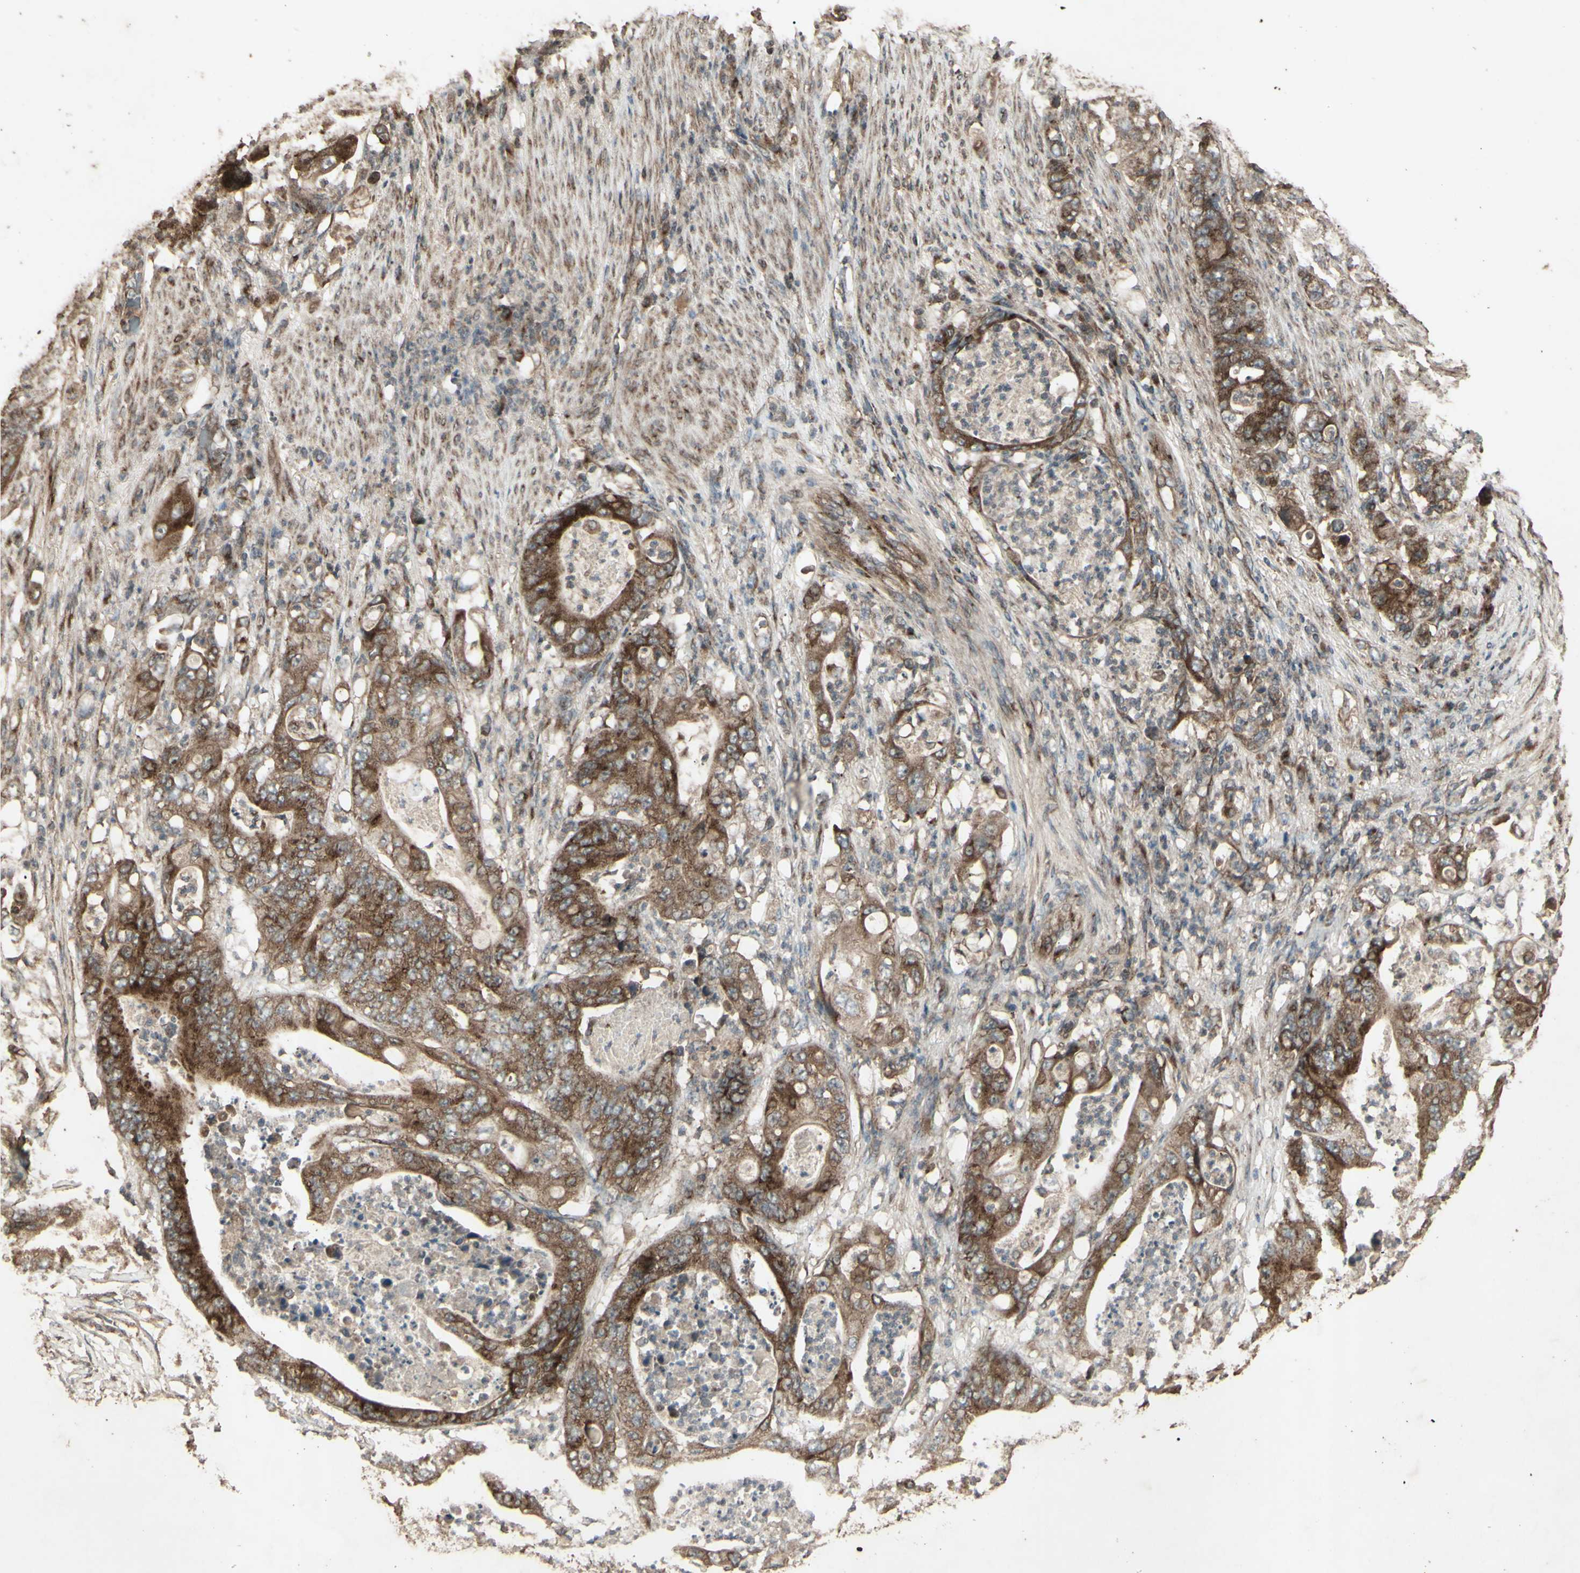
{"staining": {"intensity": "strong", "quantity": ">75%", "location": "cytoplasmic/membranous"}, "tissue": "stomach cancer", "cell_type": "Tumor cells", "image_type": "cancer", "snomed": [{"axis": "morphology", "description": "Adenocarcinoma, NOS"}, {"axis": "topography", "description": "Stomach"}], "caption": "Immunohistochemical staining of human stomach cancer (adenocarcinoma) shows strong cytoplasmic/membranous protein positivity in about >75% of tumor cells.", "gene": "AP1G1", "patient": {"sex": "female", "age": 73}}